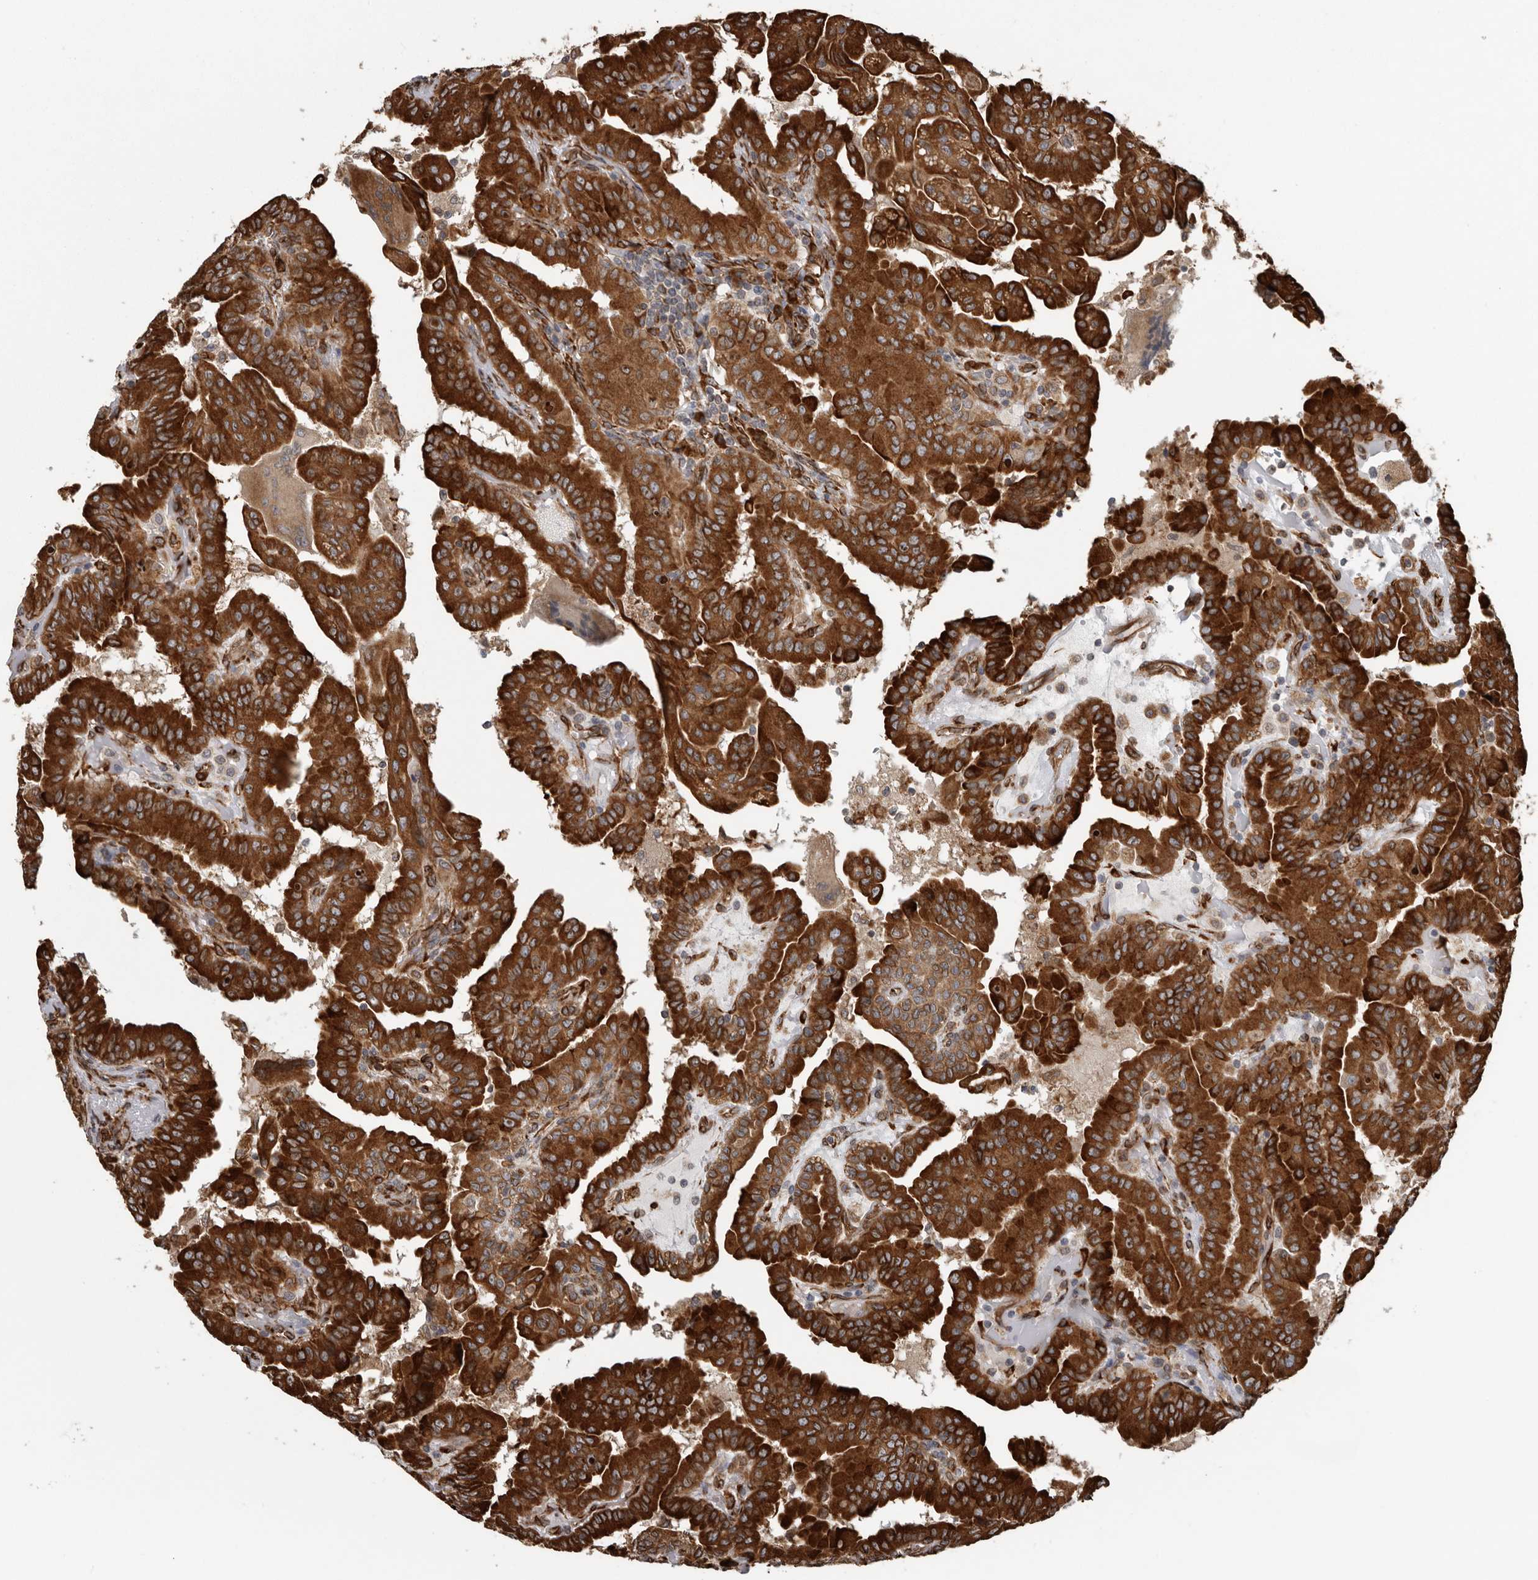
{"staining": {"intensity": "strong", "quantity": ">75%", "location": "cytoplasmic/membranous"}, "tissue": "thyroid cancer", "cell_type": "Tumor cells", "image_type": "cancer", "snomed": [{"axis": "morphology", "description": "Papillary adenocarcinoma, NOS"}, {"axis": "topography", "description": "Thyroid gland"}], "caption": "IHC photomicrograph of neoplastic tissue: thyroid cancer (papillary adenocarcinoma) stained using immunohistochemistry shows high levels of strong protein expression localized specifically in the cytoplasmic/membranous of tumor cells, appearing as a cytoplasmic/membranous brown color.", "gene": "CEP350", "patient": {"sex": "male", "age": 33}}